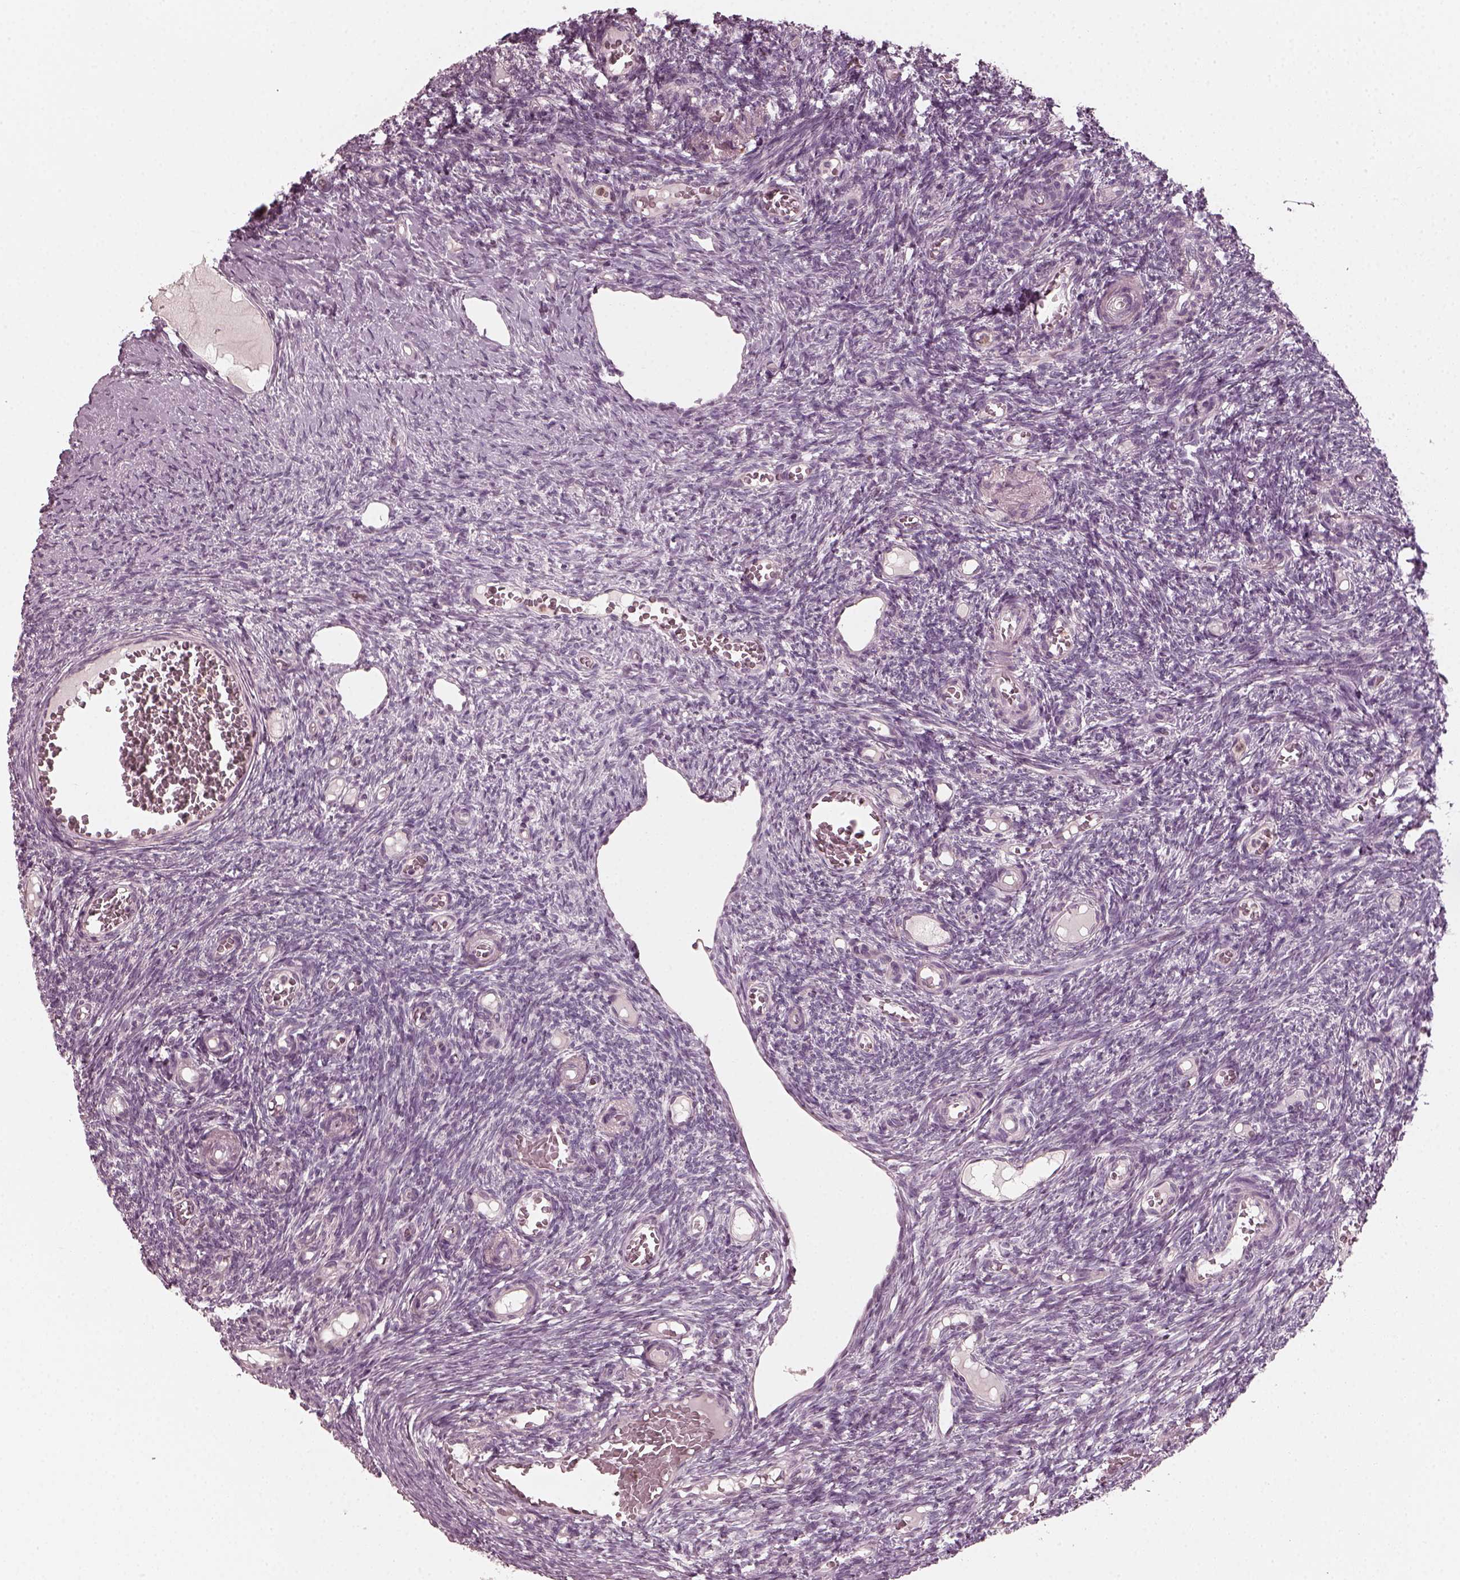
{"staining": {"intensity": "negative", "quantity": "none", "location": "none"}, "tissue": "ovary", "cell_type": "Follicle cells", "image_type": "normal", "snomed": [{"axis": "morphology", "description": "Normal tissue, NOS"}, {"axis": "topography", "description": "Ovary"}], "caption": "This is an IHC histopathology image of benign ovary. There is no expression in follicle cells.", "gene": "CHIT1", "patient": {"sex": "female", "age": 39}}